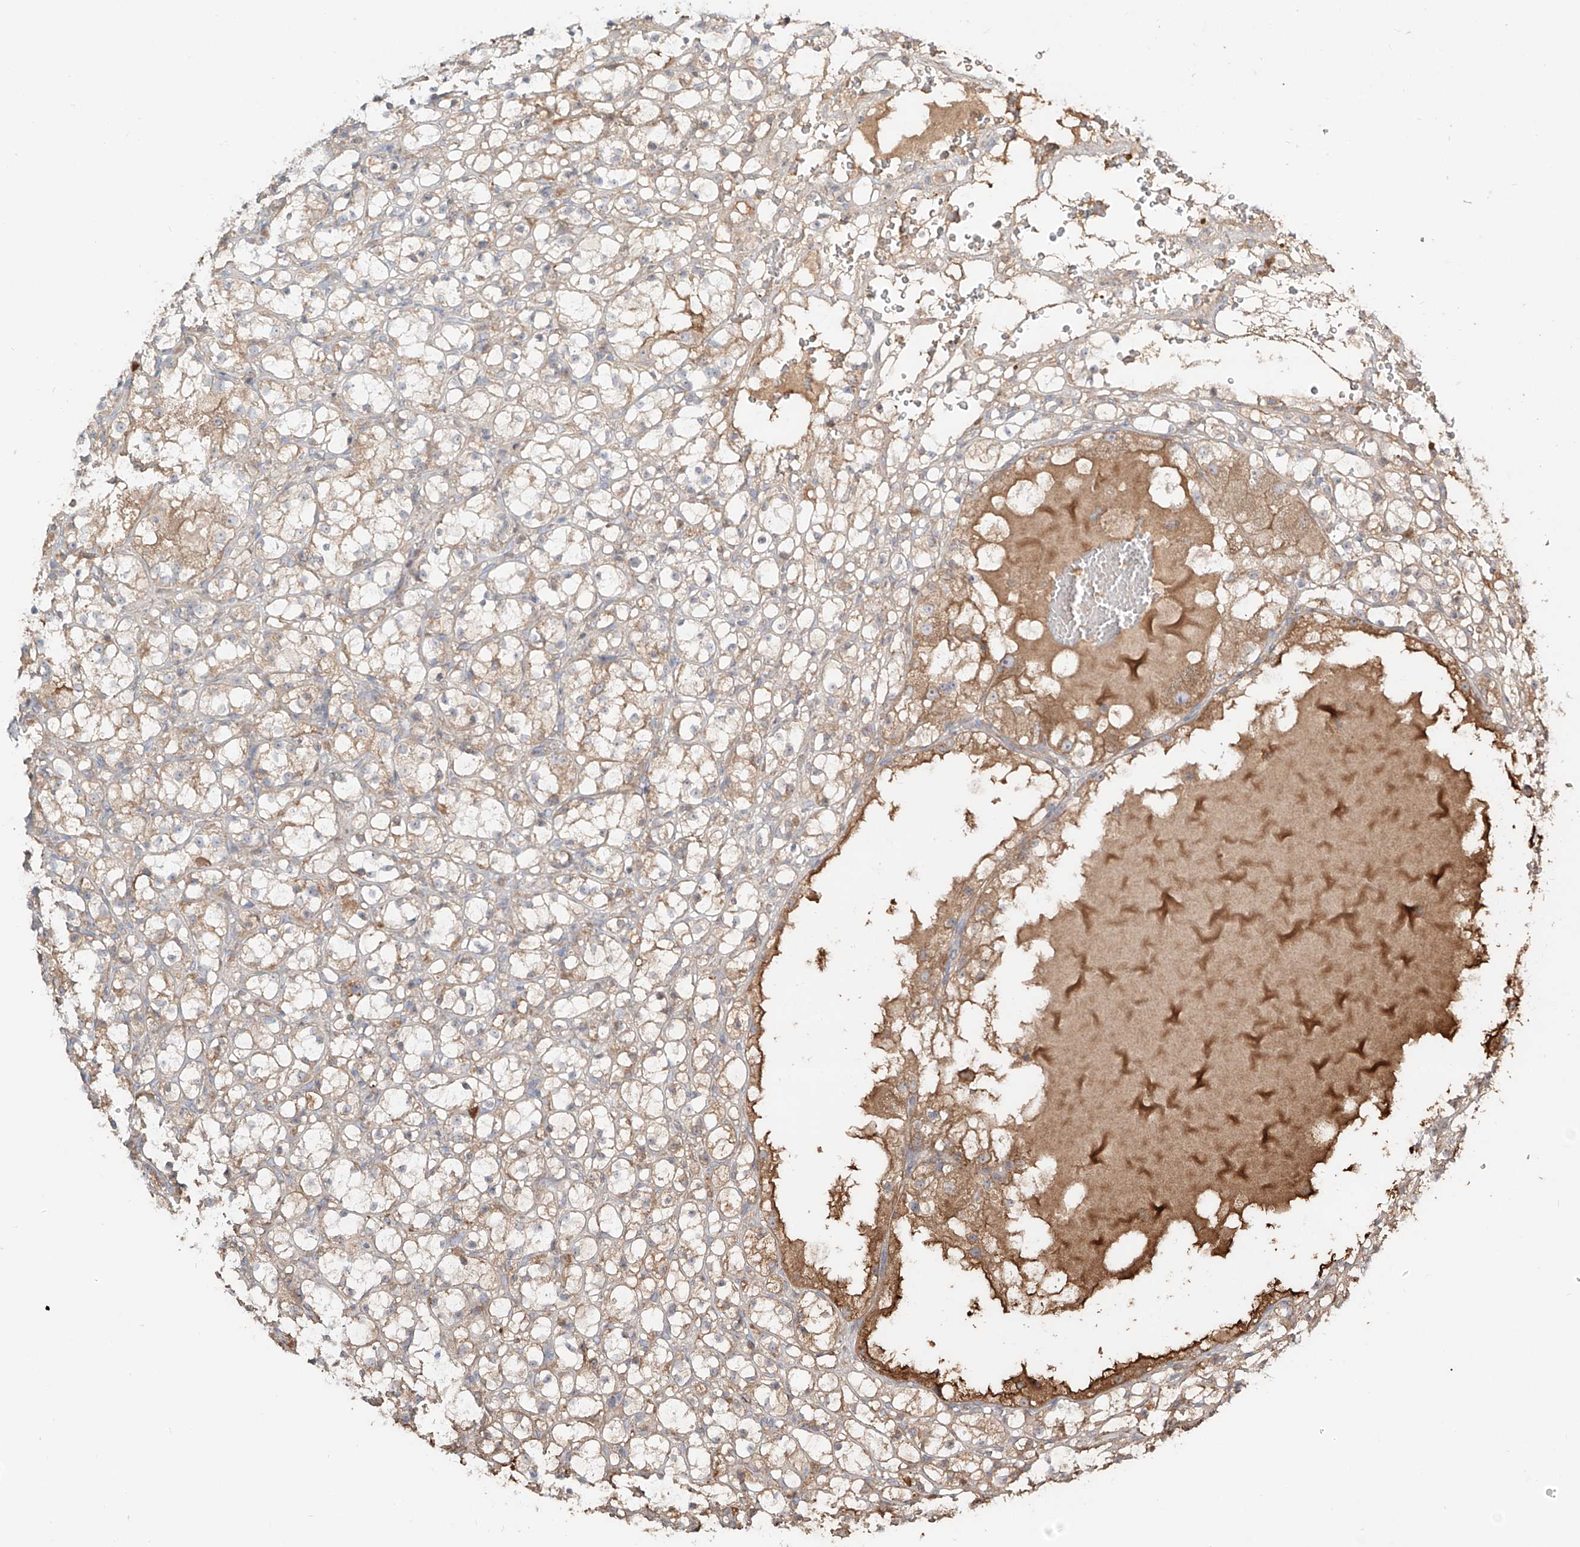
{"staining": {"intensity": "weak", "quantity": "25%-75%", "location": "cytoplasmic/membranous"}, "tissue": "renal cancer", "cell_type": "Tumor cells", "image_type": "cancer", "snomed": [{"axis": "morphology", "description": "Adenocarcinoma, NOS"}, {"axis": "topography", "description": "Kidney"}], "caption": "Renal cancer (adenocarcinoma) was stained to show a protein in brown. There is low levels of weak cytoplasmic/membranous positivity in about 25%-75% of tumor cells.", "gene": "ERO1A", "patient": {"sex": "male", "age": 61}}